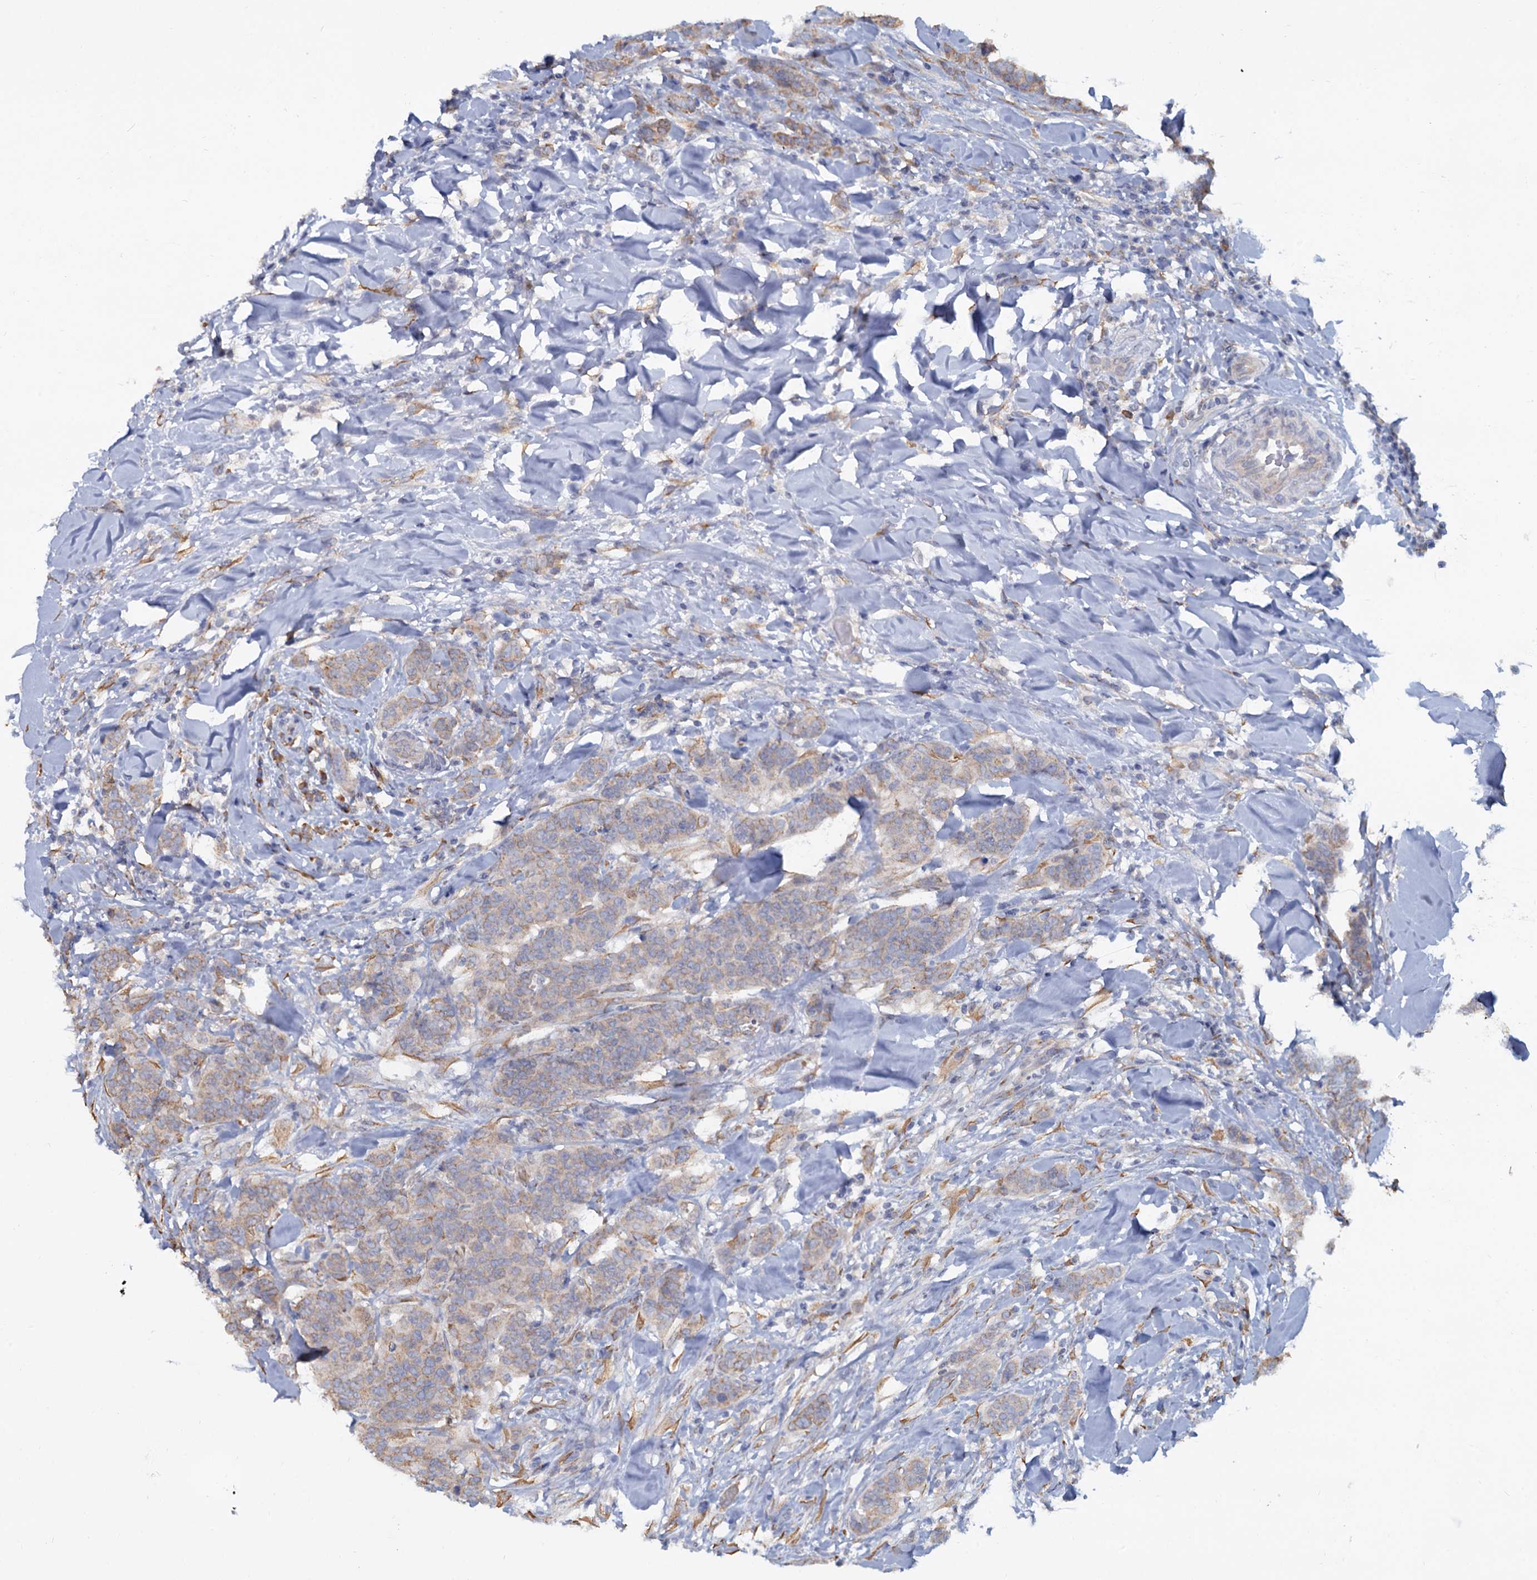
{"staining": {"intensity": "weak", "quantity": "25%-75%", "location": "cytoplasmic/membranous"}, "tissue": "breast cancer", "cell_type": "Tumor cells", "image_type": "cancer", "snomed": [{"axis": "morphology", "description": "Duct carcinoma"}, {"axis": "topography", "description": "Breast"}], "caption": "Protein expression analysis of invasive ductal carcinoma (breast) reveals weak cytoplasmic/membranous expression in approximately 25%-75% of tumor cells.", "gene": "LRRC51", "patient": {"sex": "female", "age": 40}}